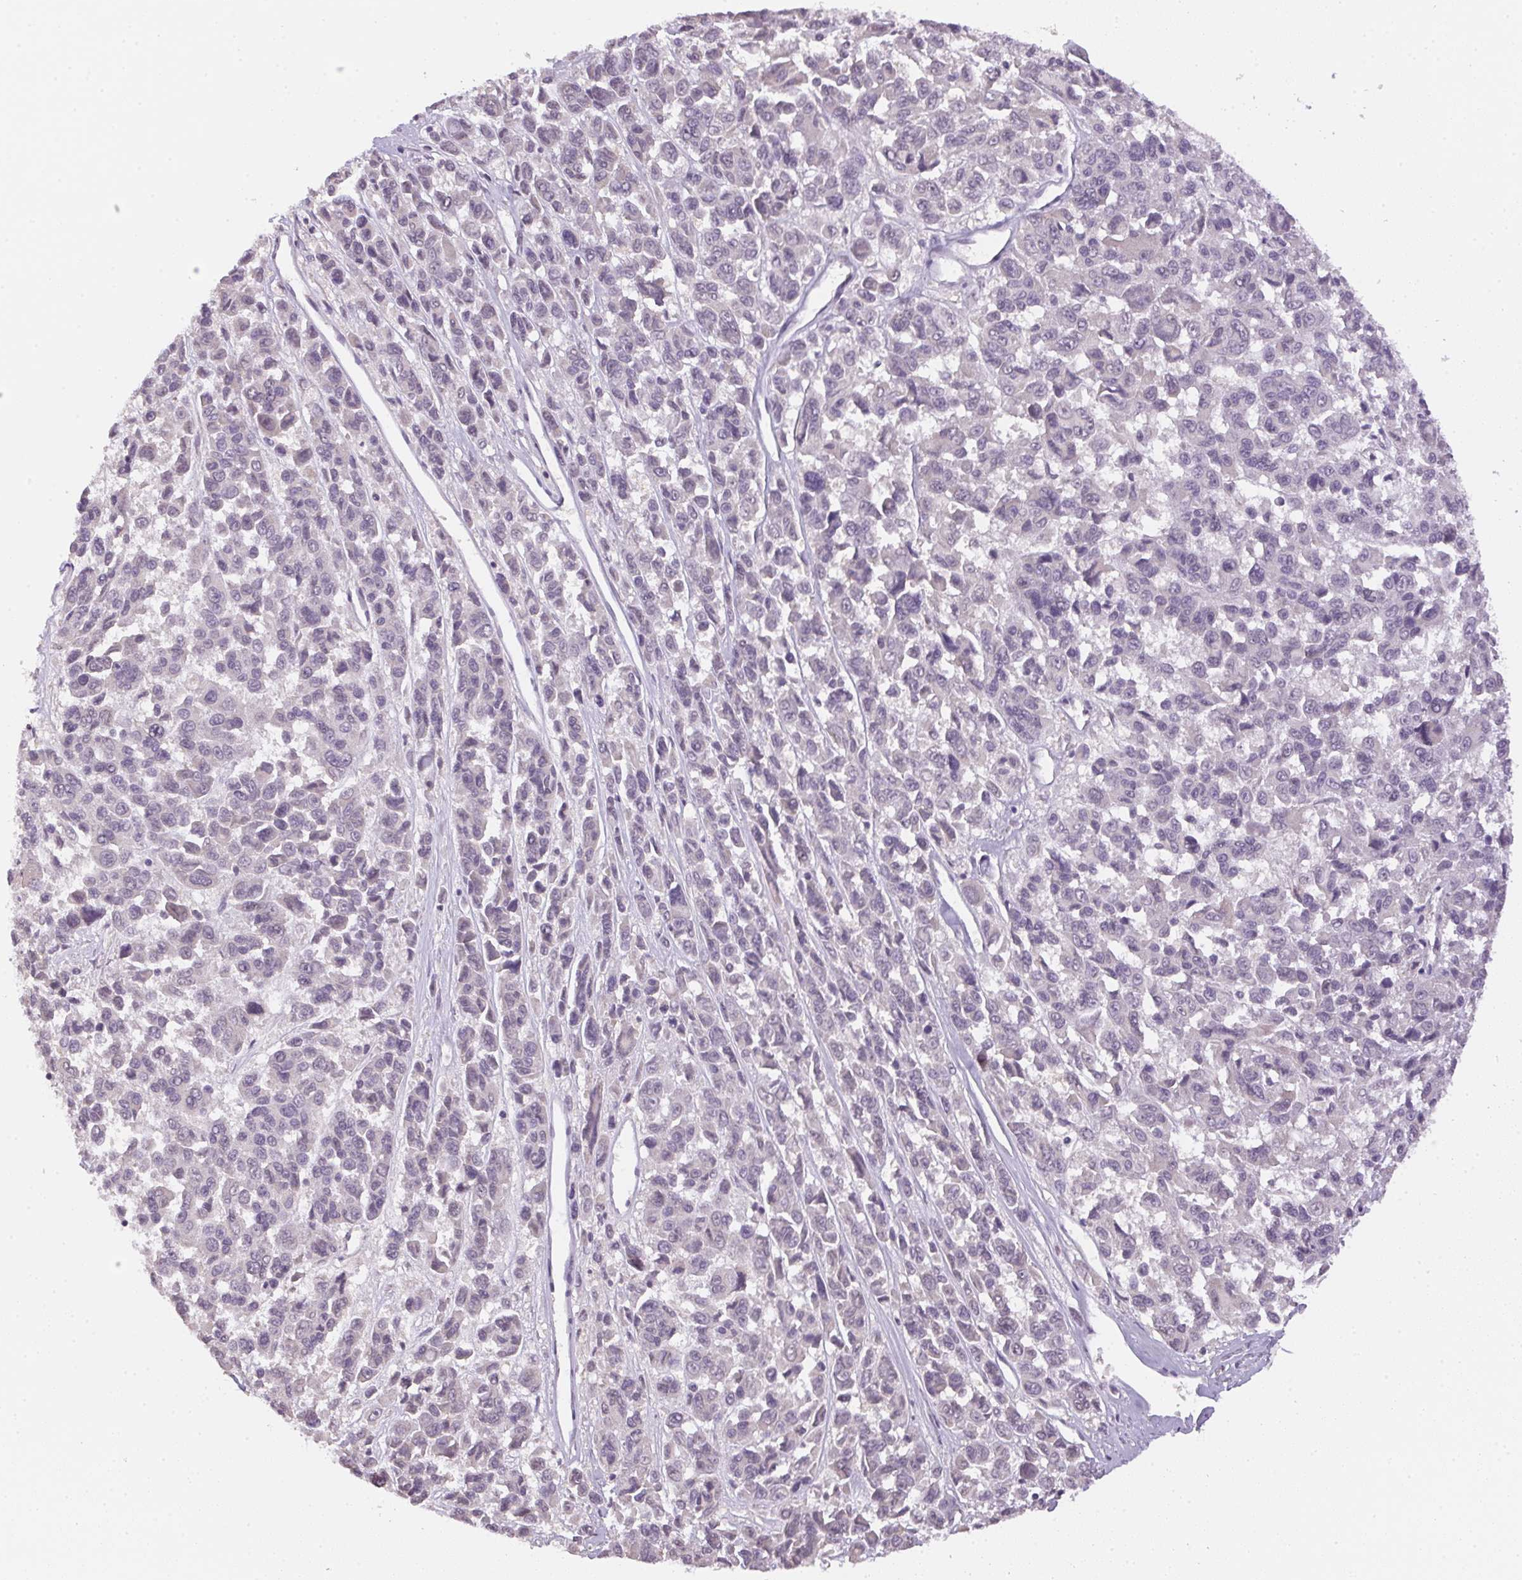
{"staining": {"intensity": "negative", "quantity": "none", "location": "none"}, "tissue": "melanoma", "cell_type": "Tumor cells", "image_type": "cancer", "snomed": [{"axis": "morphology", "description": "Malignant melanoma, NOS"}, {"axis": "topography", "description": "Skin"}], "caption": "This is an immunohistochemistry (IHC) micrograph of human malignant melanoma. There is no positivity in tumor cells.", "gene": "ALDH8A1", "patient": {"sex": "female", "age": 66}}